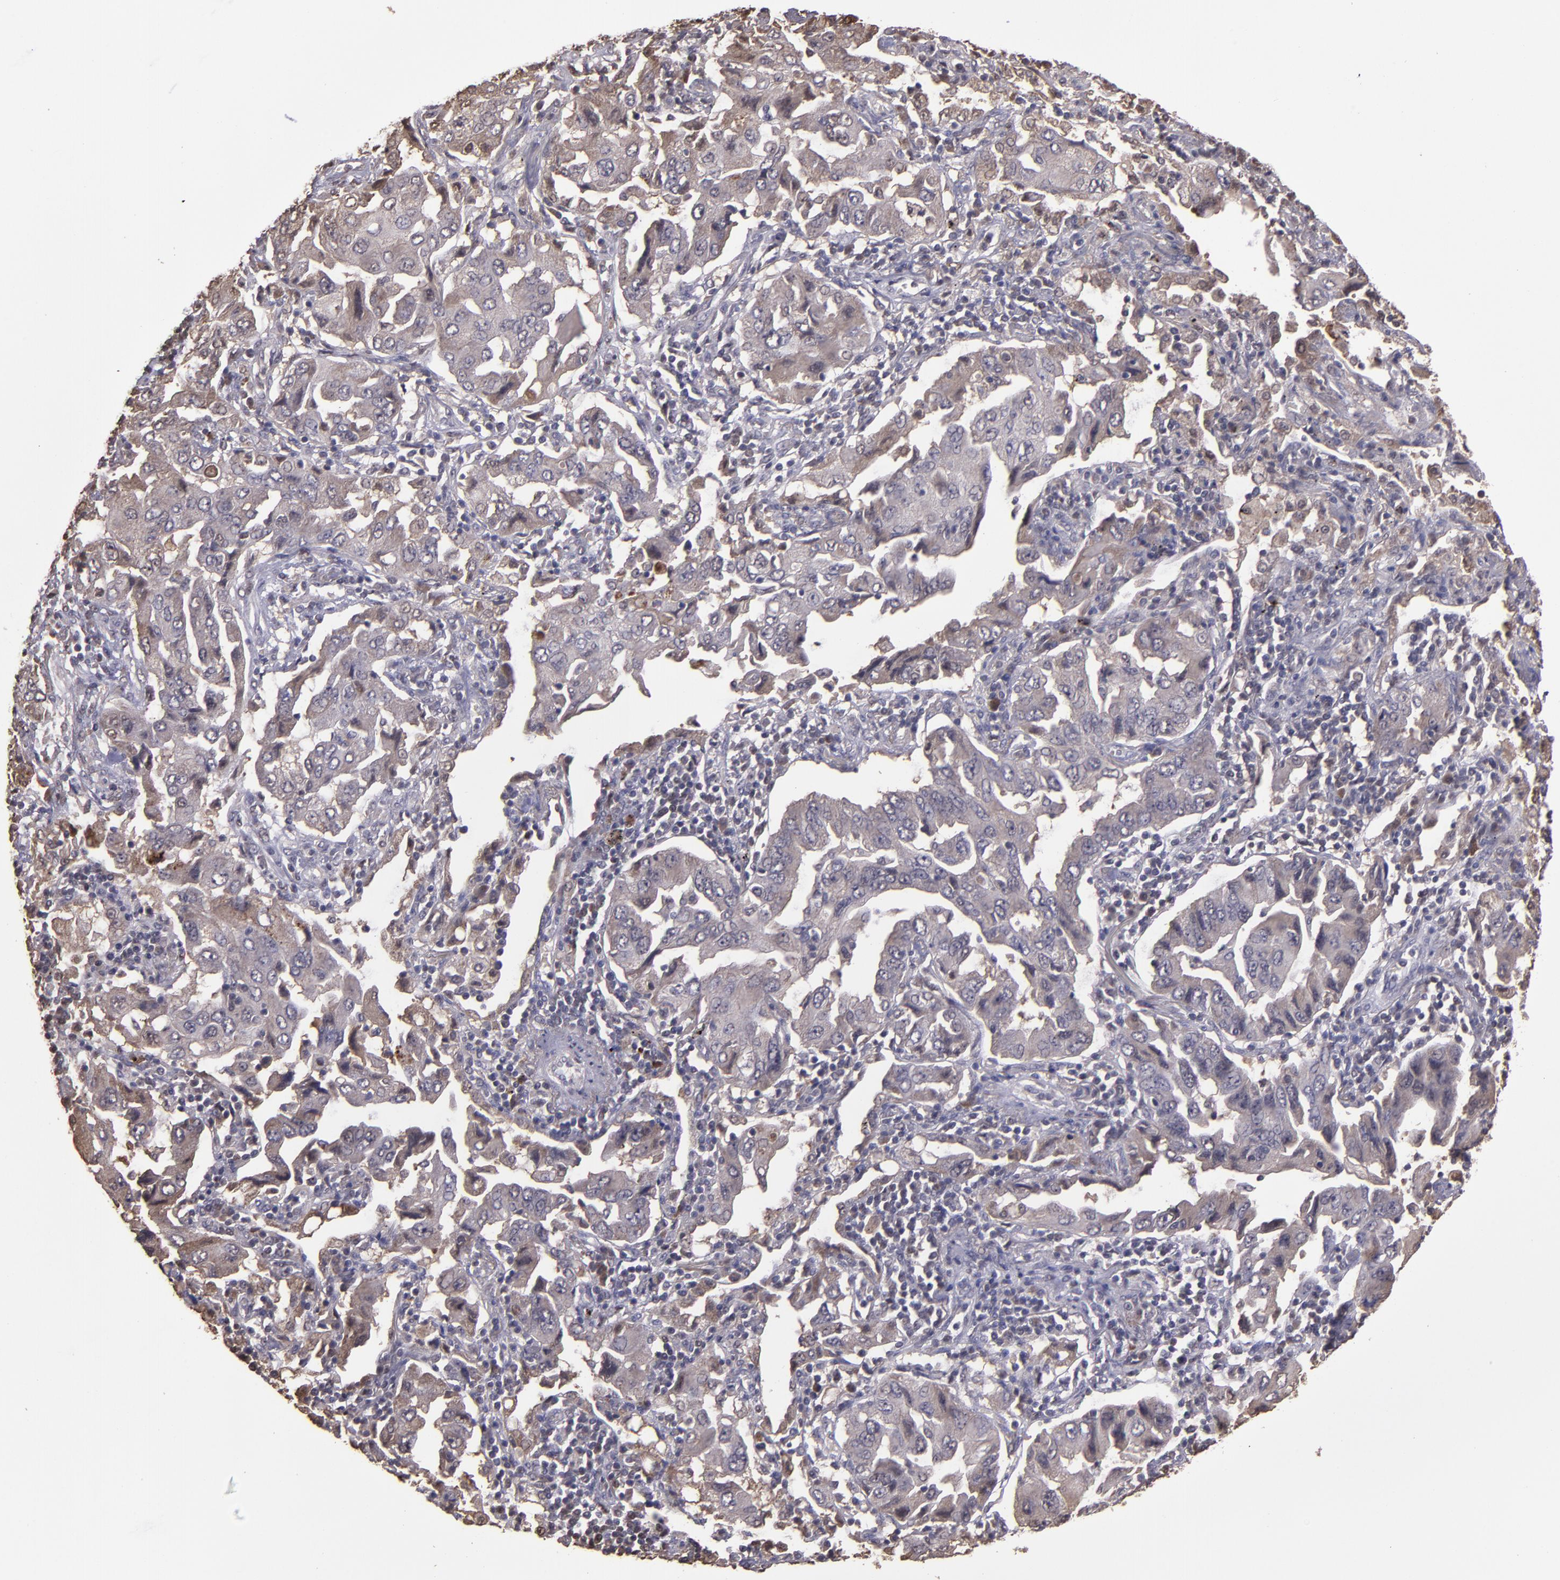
{"staining": {"intensity": "moderate", "quantity": "25%-75%", "location": "cytoplasmic/membranous"}, "tissue": "lung cancer", "cell_type": "Tumor cells", "image_type": "cancer", "snomed": [{"axis": "morphology", "description": "Adenocarcinoma, NOS"}, {"axis": "topography", "description": "Lung"}], "caption": "Lung cancer (adenocarcinoma) stained with a protein marker reveals moderate staining in tumor cells.", "gene": "SERPINF2", "patient": {"sex": "female", "age": 65}}